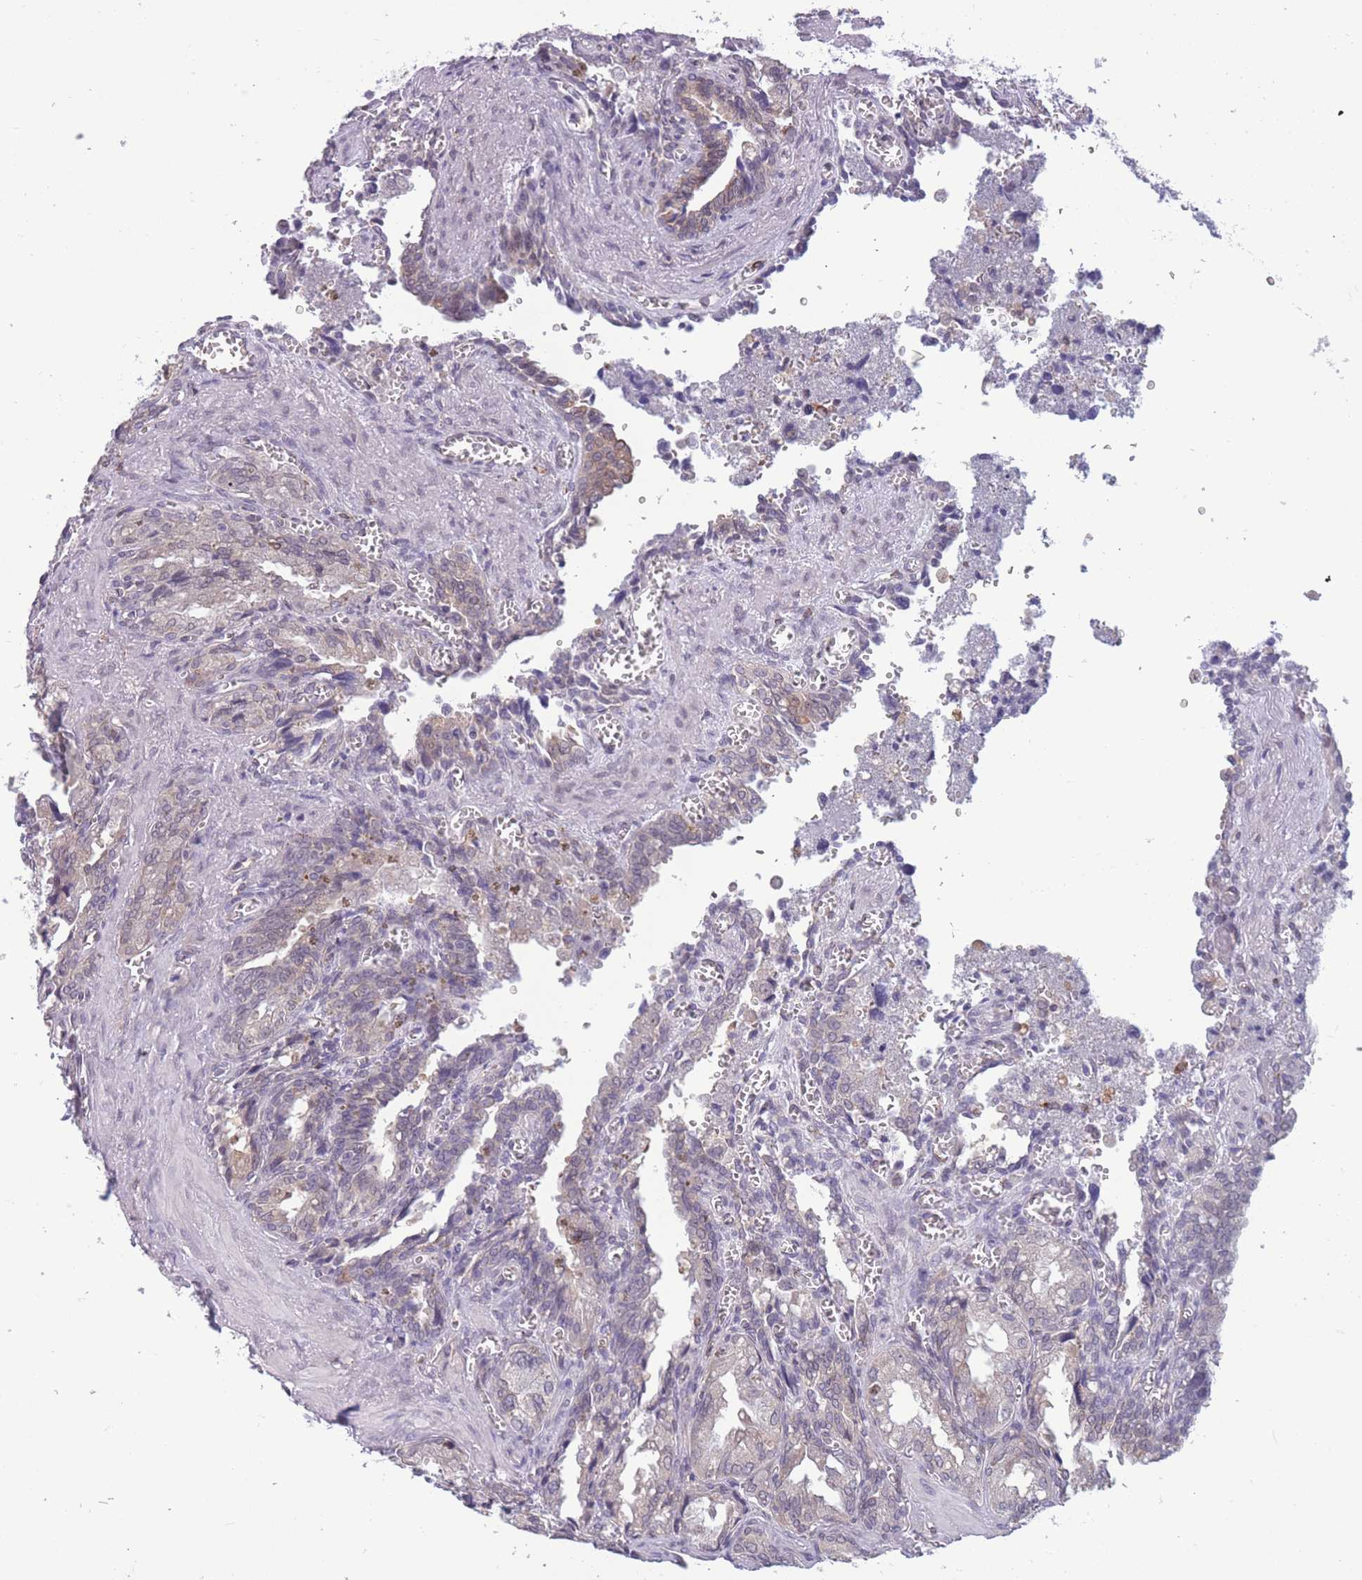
{"staining": {"intensity": "weak", "quantity": "<25%", "location": "cytoplasmic/membranous"}, "tissue": "seminal vesicle", "cell_type": "Glandular cells", "image_type": "normal", "snomed": [{"axis": "morphology", "description": "Normal tissue, NOS"}, {"axis": "topography", "description": "Seminal veicle"}], "caption": "Immunohistochemistry (IHC) micrograph of unremarkable seminal vesicle: human seminal vesicle stained with DAB (3,3'-diaminobenzidine) displays no significant protein expression in glandular cells. Nuclei are stained in blue.", "gene": "TMEM121", "patient": {"sex": "male", "age": 67}}